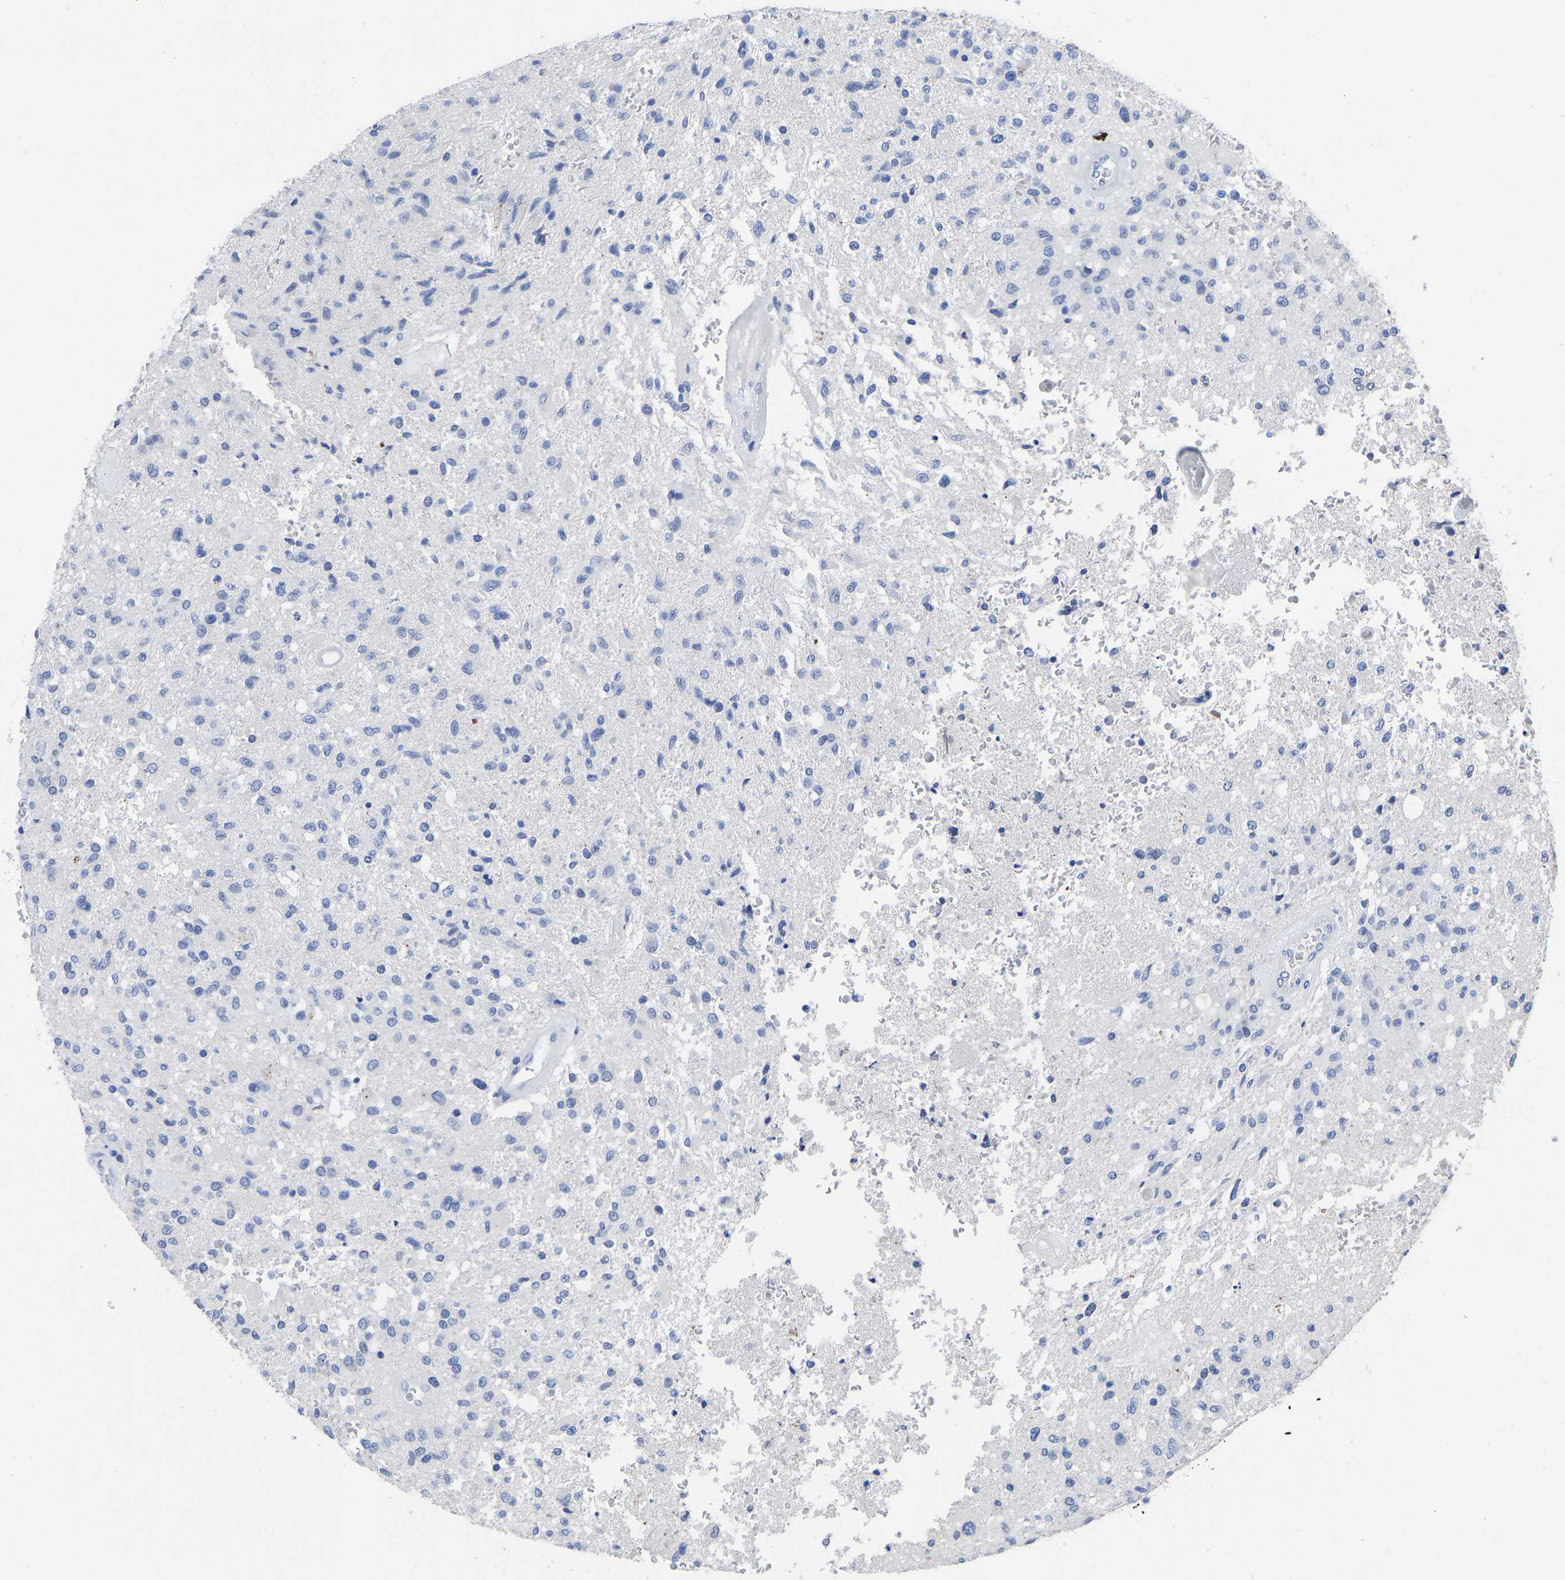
{"staining": {"intensity": "negative", "quantity": "none", "location": "none"}, "tissue": "glioma", "cell_type": "Tumor cells", "image_type": "cancer", "snomed": [{"axis": "morphology", "description": "Normal tissue, NOS"}, {"axis": "morphology", "description": "Glioma, malignant, High grade"}, {"axis": "topography", "description": "Cerebral cortex"}], "caption": "Immunohistochemistry of glioma displays no positivity in tumor cells. The staining was performed using DAB to visualize the protein expression in brown, while the nuclei were stained in blue with hematoxylin (Magnification: 20x).", "gene": "GPA33", "patient": {"sex": "male", "age": 77}}